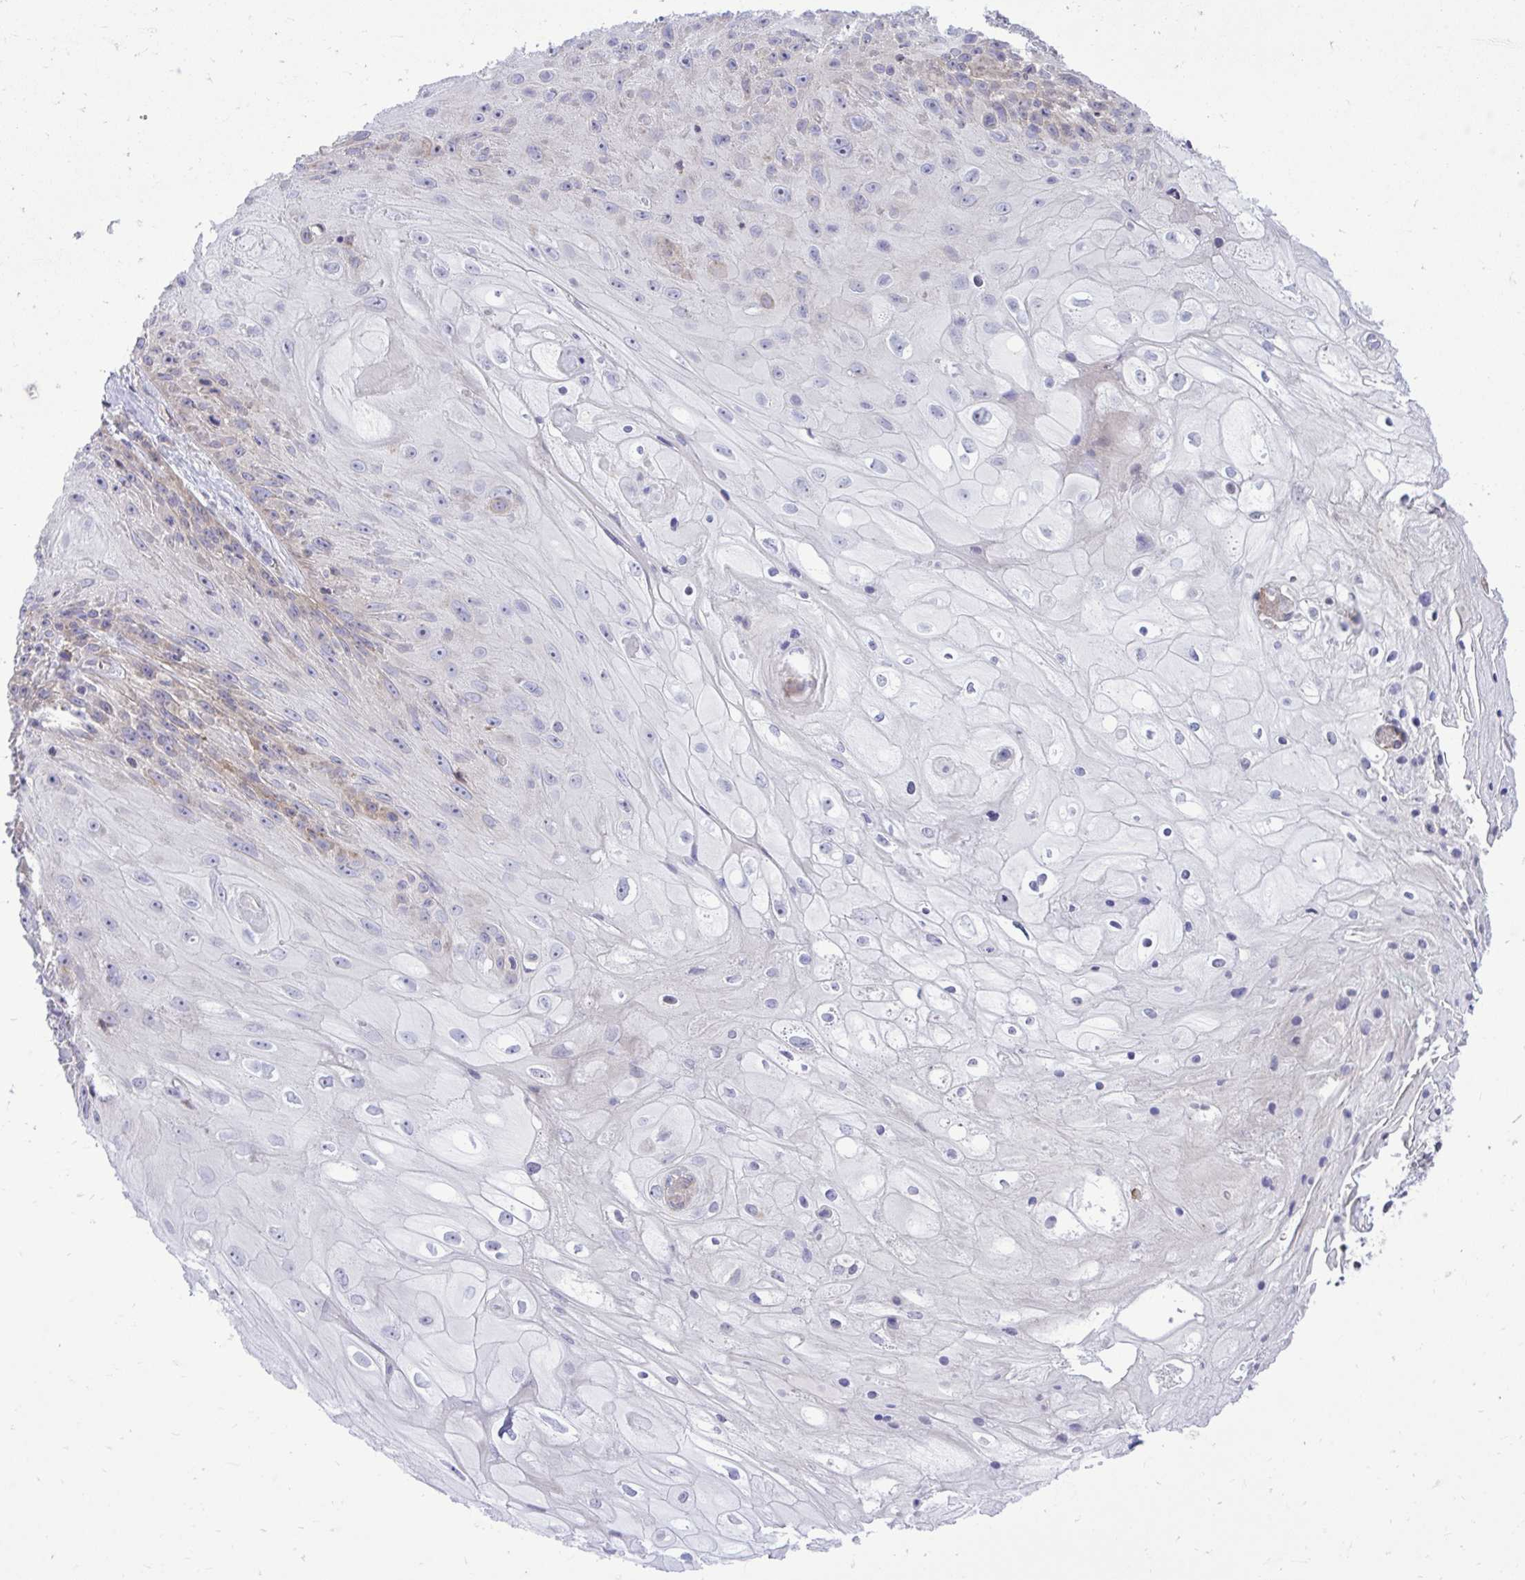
{"staining": {"intensity": "weak", "quantity": "<25%", "location": "cytoplasmic/membranous"}, "tissue": "skin cancer", "cell_type": "Tumor cells", "image_type": "cancer", "snomed": [{"axis": "morphology", "description": "Squamous cell carcinoma, NOS"}, {"axis": "topography", "description": "Skin"}, {"axis": "topography", "description": "Vulva"}], "caption": "The histopathology image exhibits no staining of tumor cells in squamous cell carcinoma (skin). Nuclei are stained in blue.", "gene": "METTL9", "patient": {"sex": "female", "age": 76}}